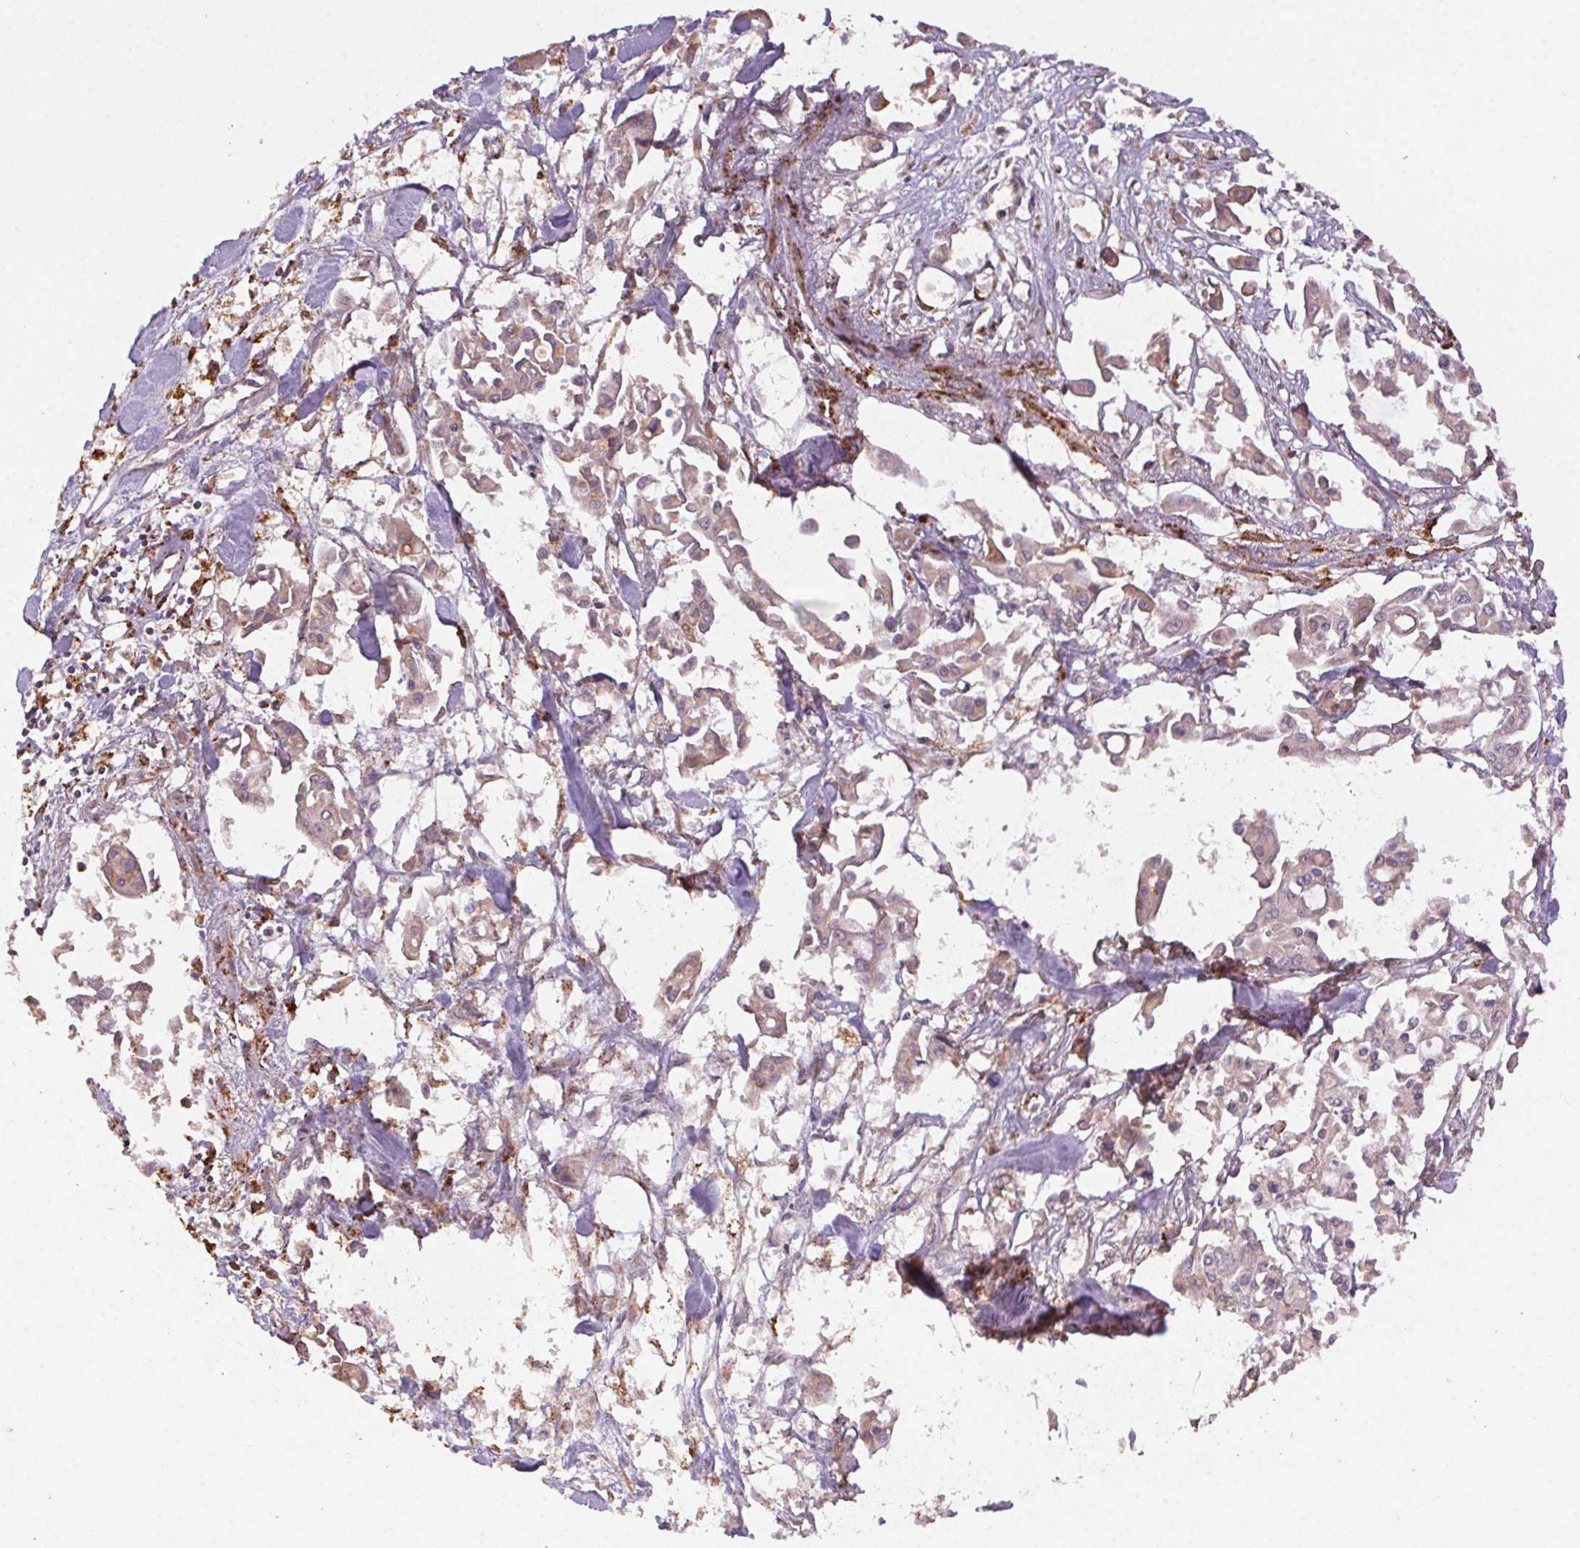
{"staining": {"intensity": "weak", "quantity": "25%-75%", "location": "cytoplasmic/membranous"}, "tissue": "pancreatic cancer", "cell_type": "Tumor cells", "image_type": "cancer", "snomed": [{"axis": "morphology", "description": "Adenocarcinoma, NOS"}, {"axis": "topography", "description": "Pancreas"}], "caption": "Adenocarcinoma (pancreatic) stained with DAB (3,3'-diaminobenzidine) immunohistochemistry (IHC) displays low levels of weak cytoplasmic/membranous positivity in about 25%-75% of tumor cells.", "gene": "FNBP1L", "patient": {"sex": "male", "age": 61}}